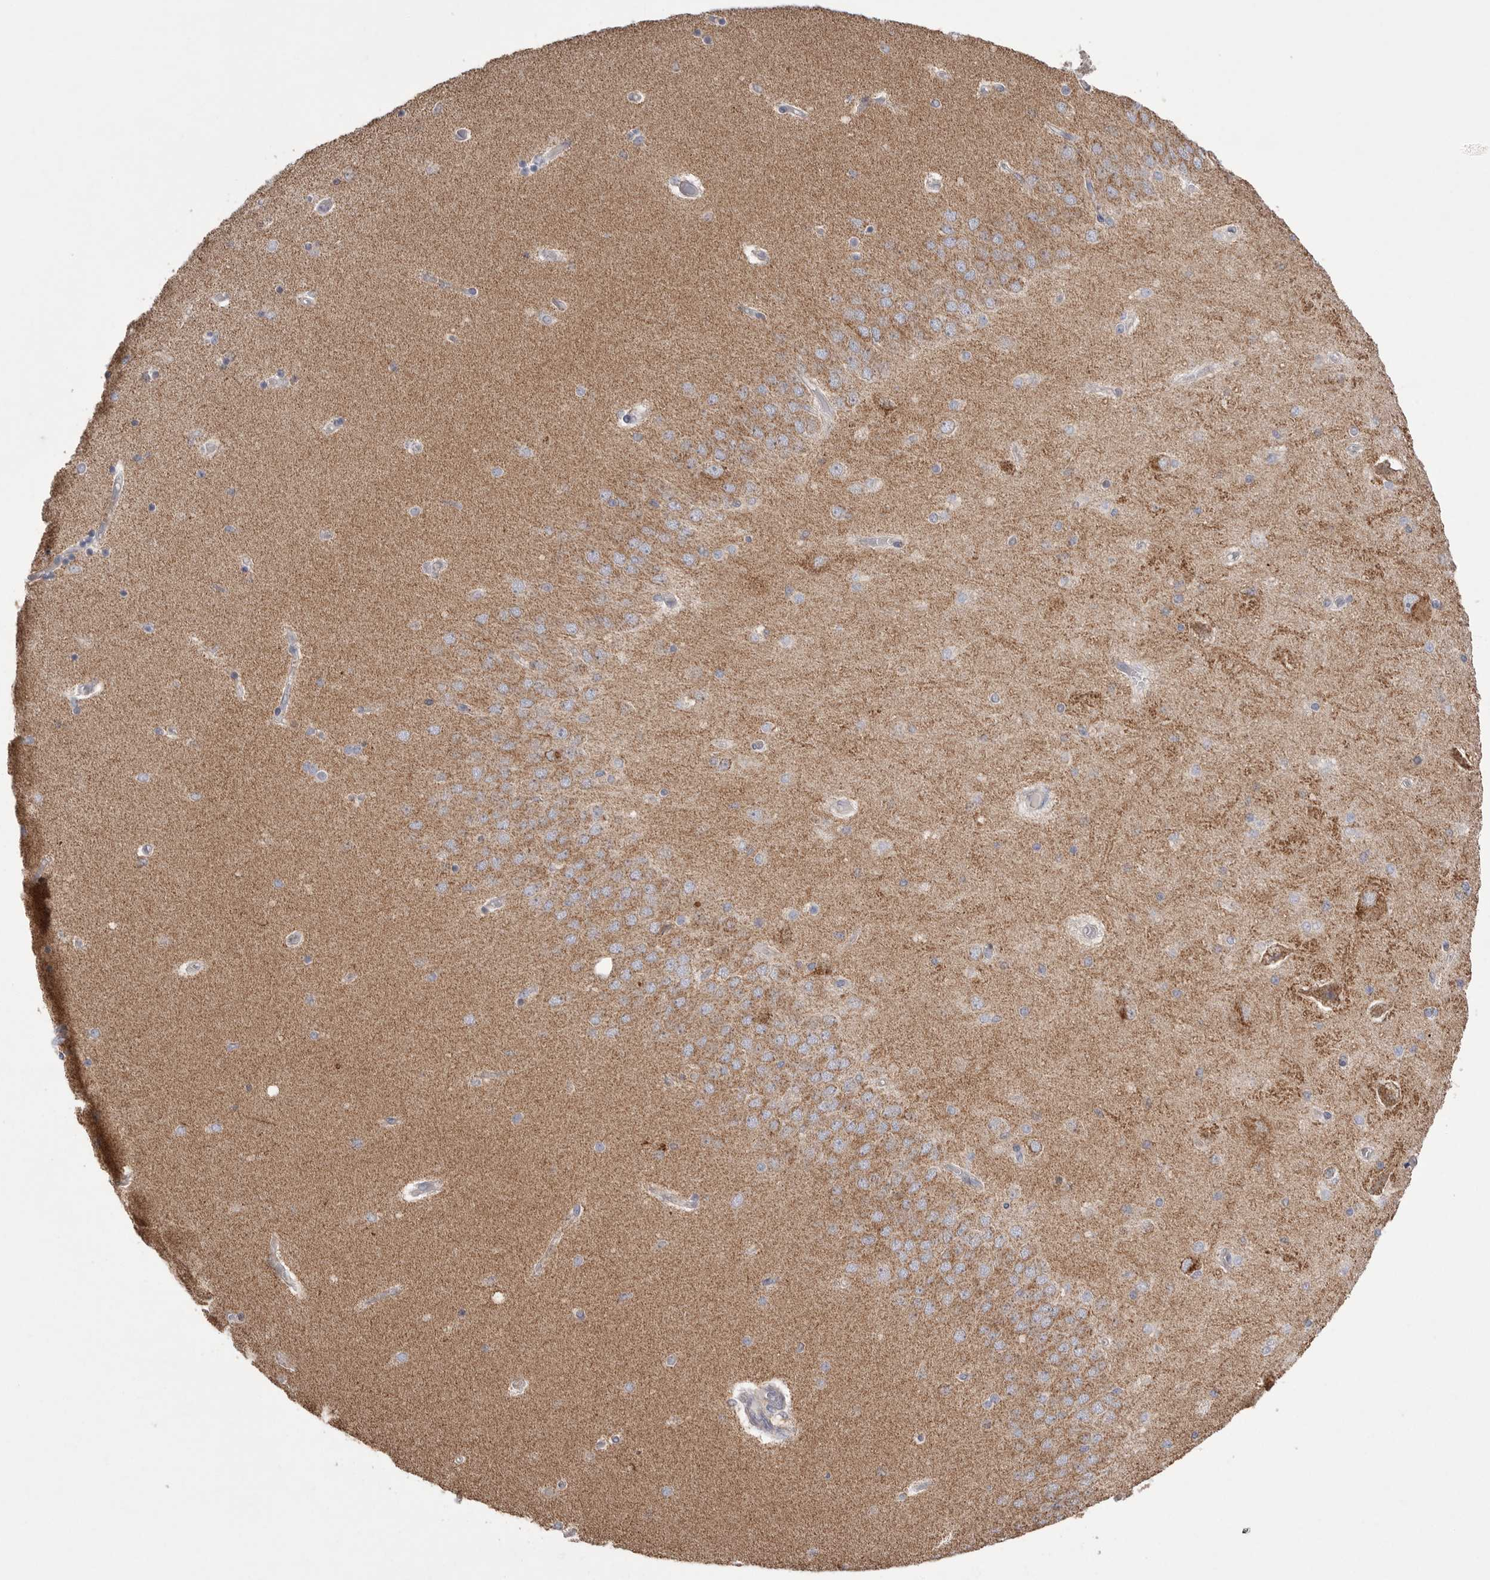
{"staining": {"intensity": "weak", "quantity": "<25%", "location": "cytoplasmic/membranous"}, "tissue": "hippocampus", "cell_type": "Glial cells", "image_type": "normal", "snomed": [{"axis": "morphology", "description": "Normal tissue, NOS"}, {"axis": "topography", "description": "Hippocampus"}], "caption": "DAB immunohistochemical staining of normal human hippocampus demonstrates no significant expression in glial cells.", "gene": "VDAC3", "patient": {"sex": "female", "age": 54}}